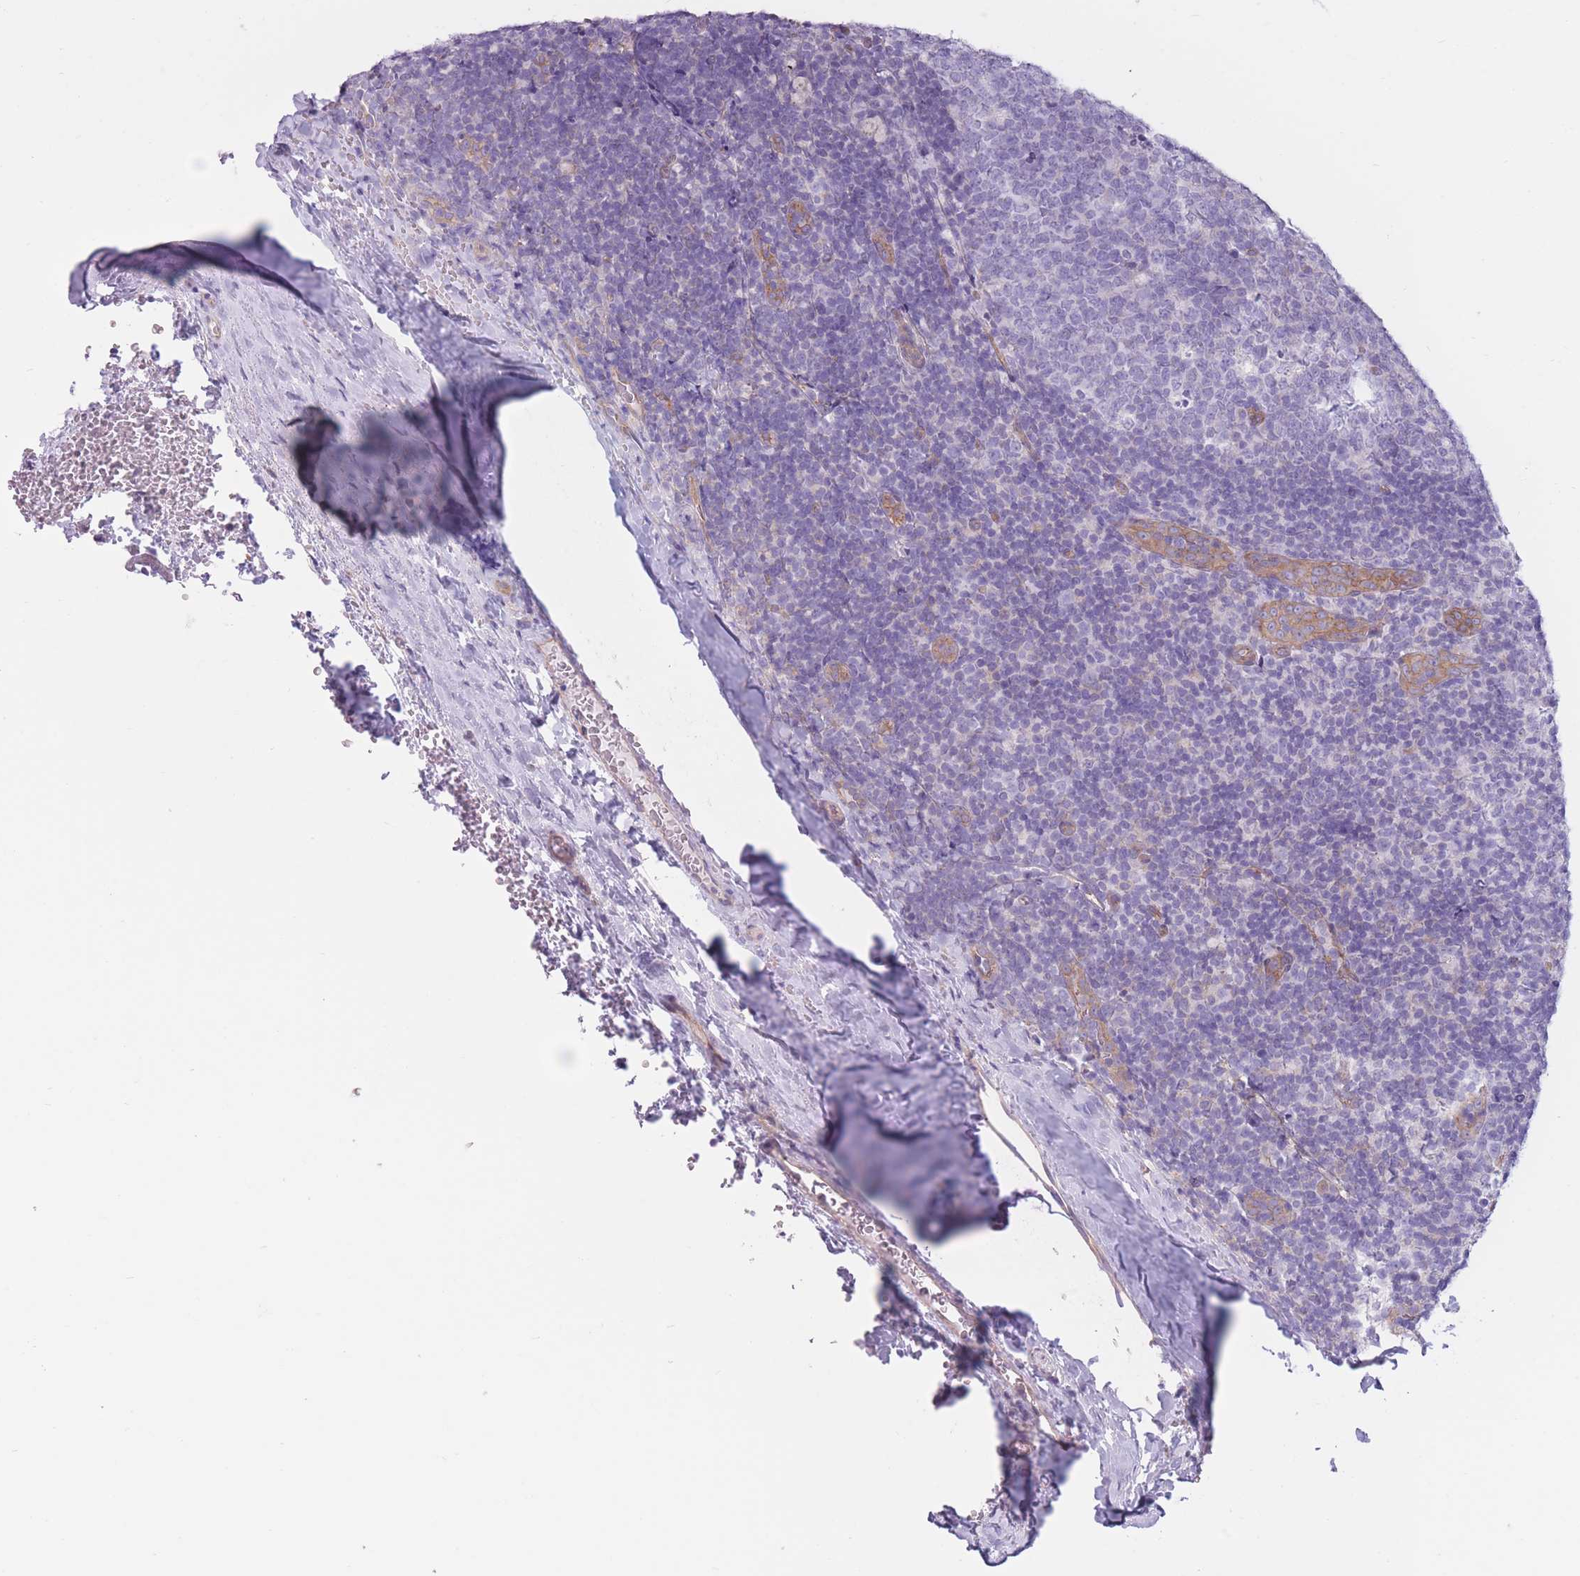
{"staining": {"intensity": "negative", "quantity": "none", "location": "none"}, "tissue": "tonsil", "cell_type": "Germinal center cells", "image_type": "normal", "snomed": [{"axis": "morphology", "description": "Normal tissue, NOS"}, {"axis": "topography", "description": "Tonsil"}], "caption": "A micrograph of tonsil stained for a protein displays no brown staining in germinal center cells.", "gene": "SERPINB3", "patient": {"sex": "male", "age": 17}}